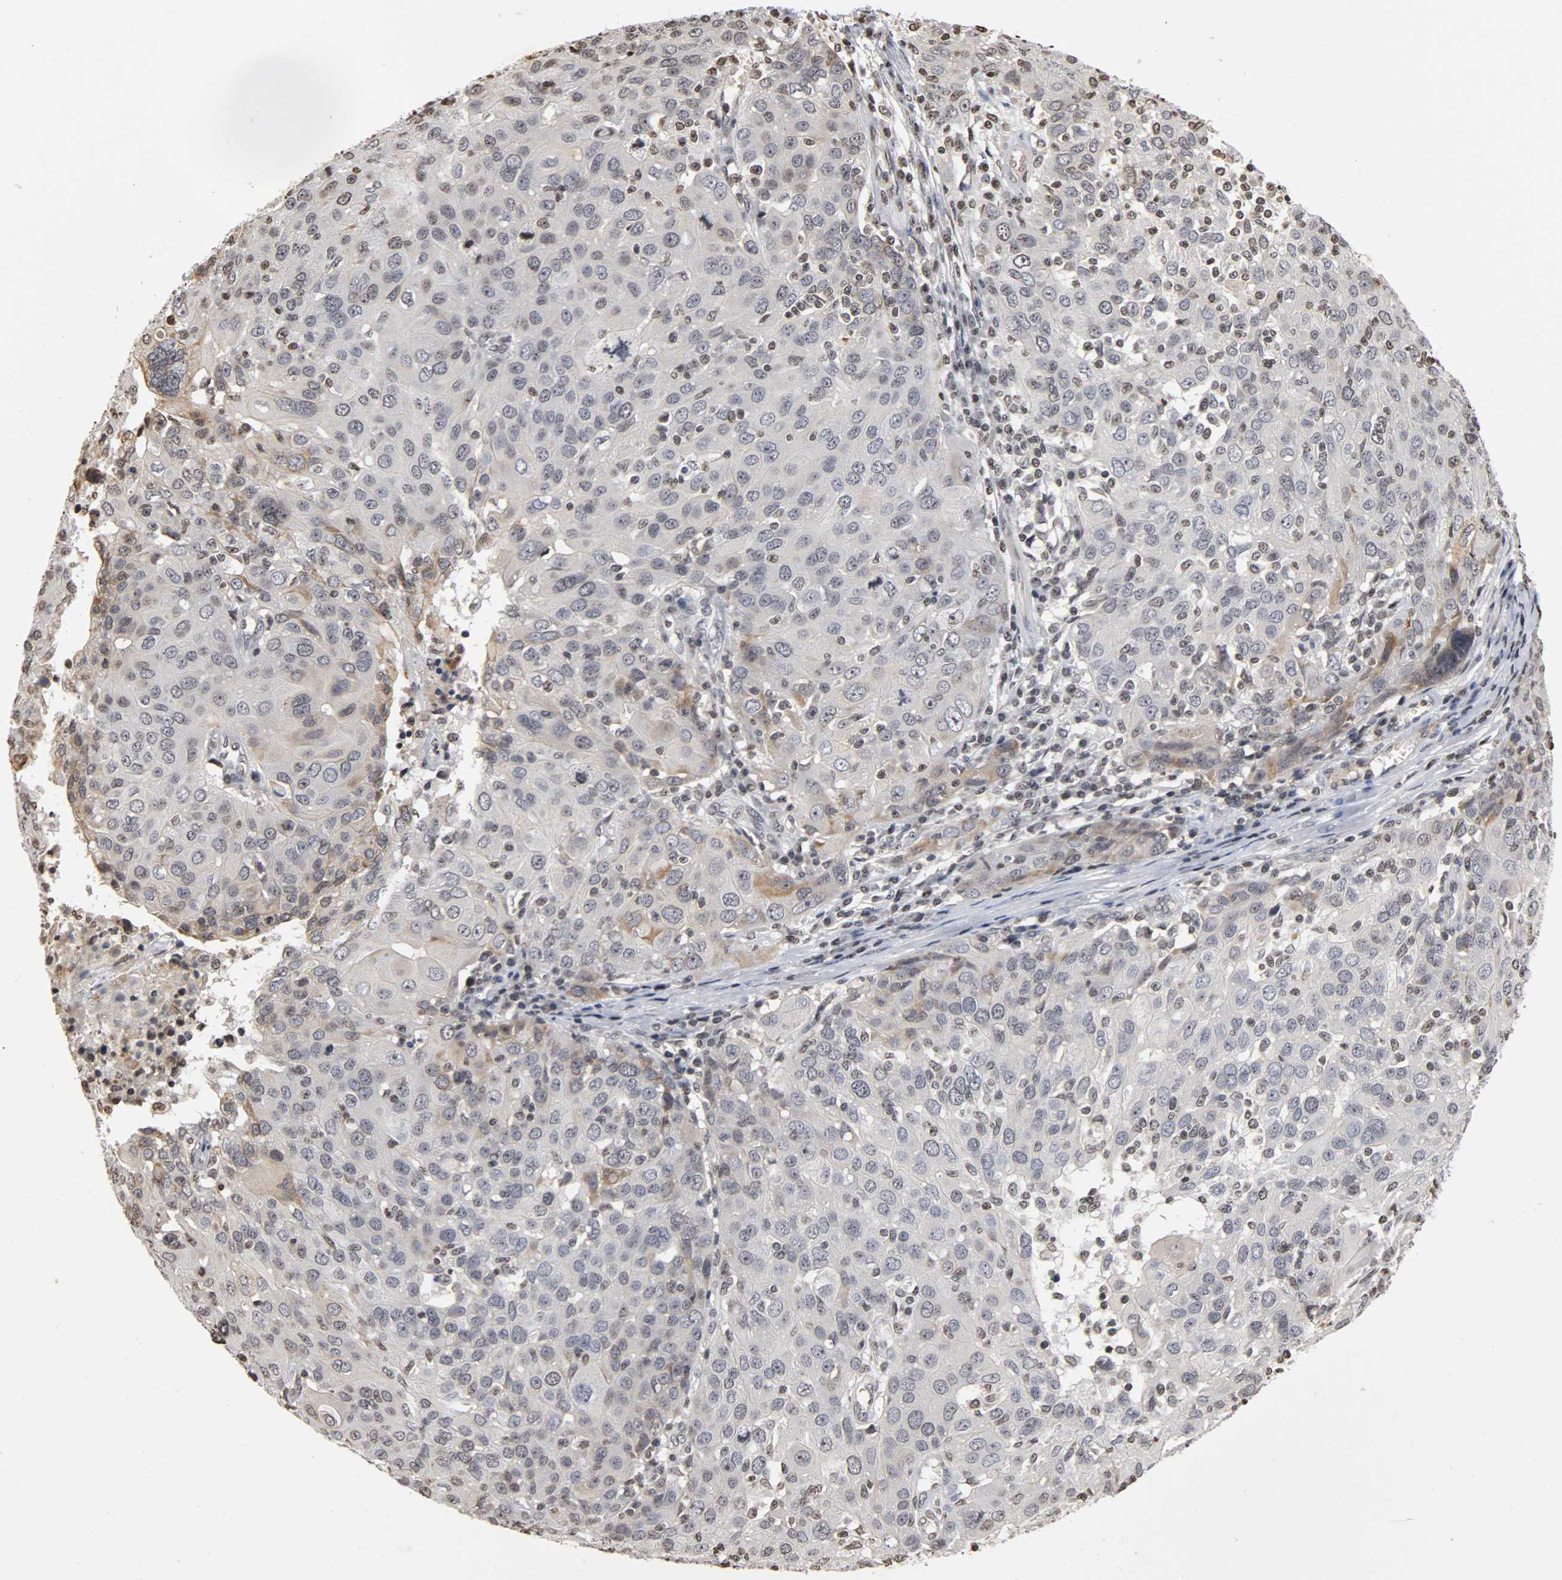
{"staining": {"intensity": "moderate", "quantity": "<25%", "location": "cytoplasmic/membranous"}, "tissue": "ovarian cancer", "cell_type": "Tumor cells", "image_type": "cancer", "snomed": [{"axis": "morphology", "description": "Carcinoma, endometroid"}, {"axis": "topography", "description": "Ovary"}], "caption": "A histopathology image showing moderate cytoplasmic/membranous positivity in approximately <25% of tumor cells in ovarian endometroid carcinoma, as visualized by brown immunohistochemical staining.", "gene": "ERCC2", "patient": {"sex": "female", "age": 50}}